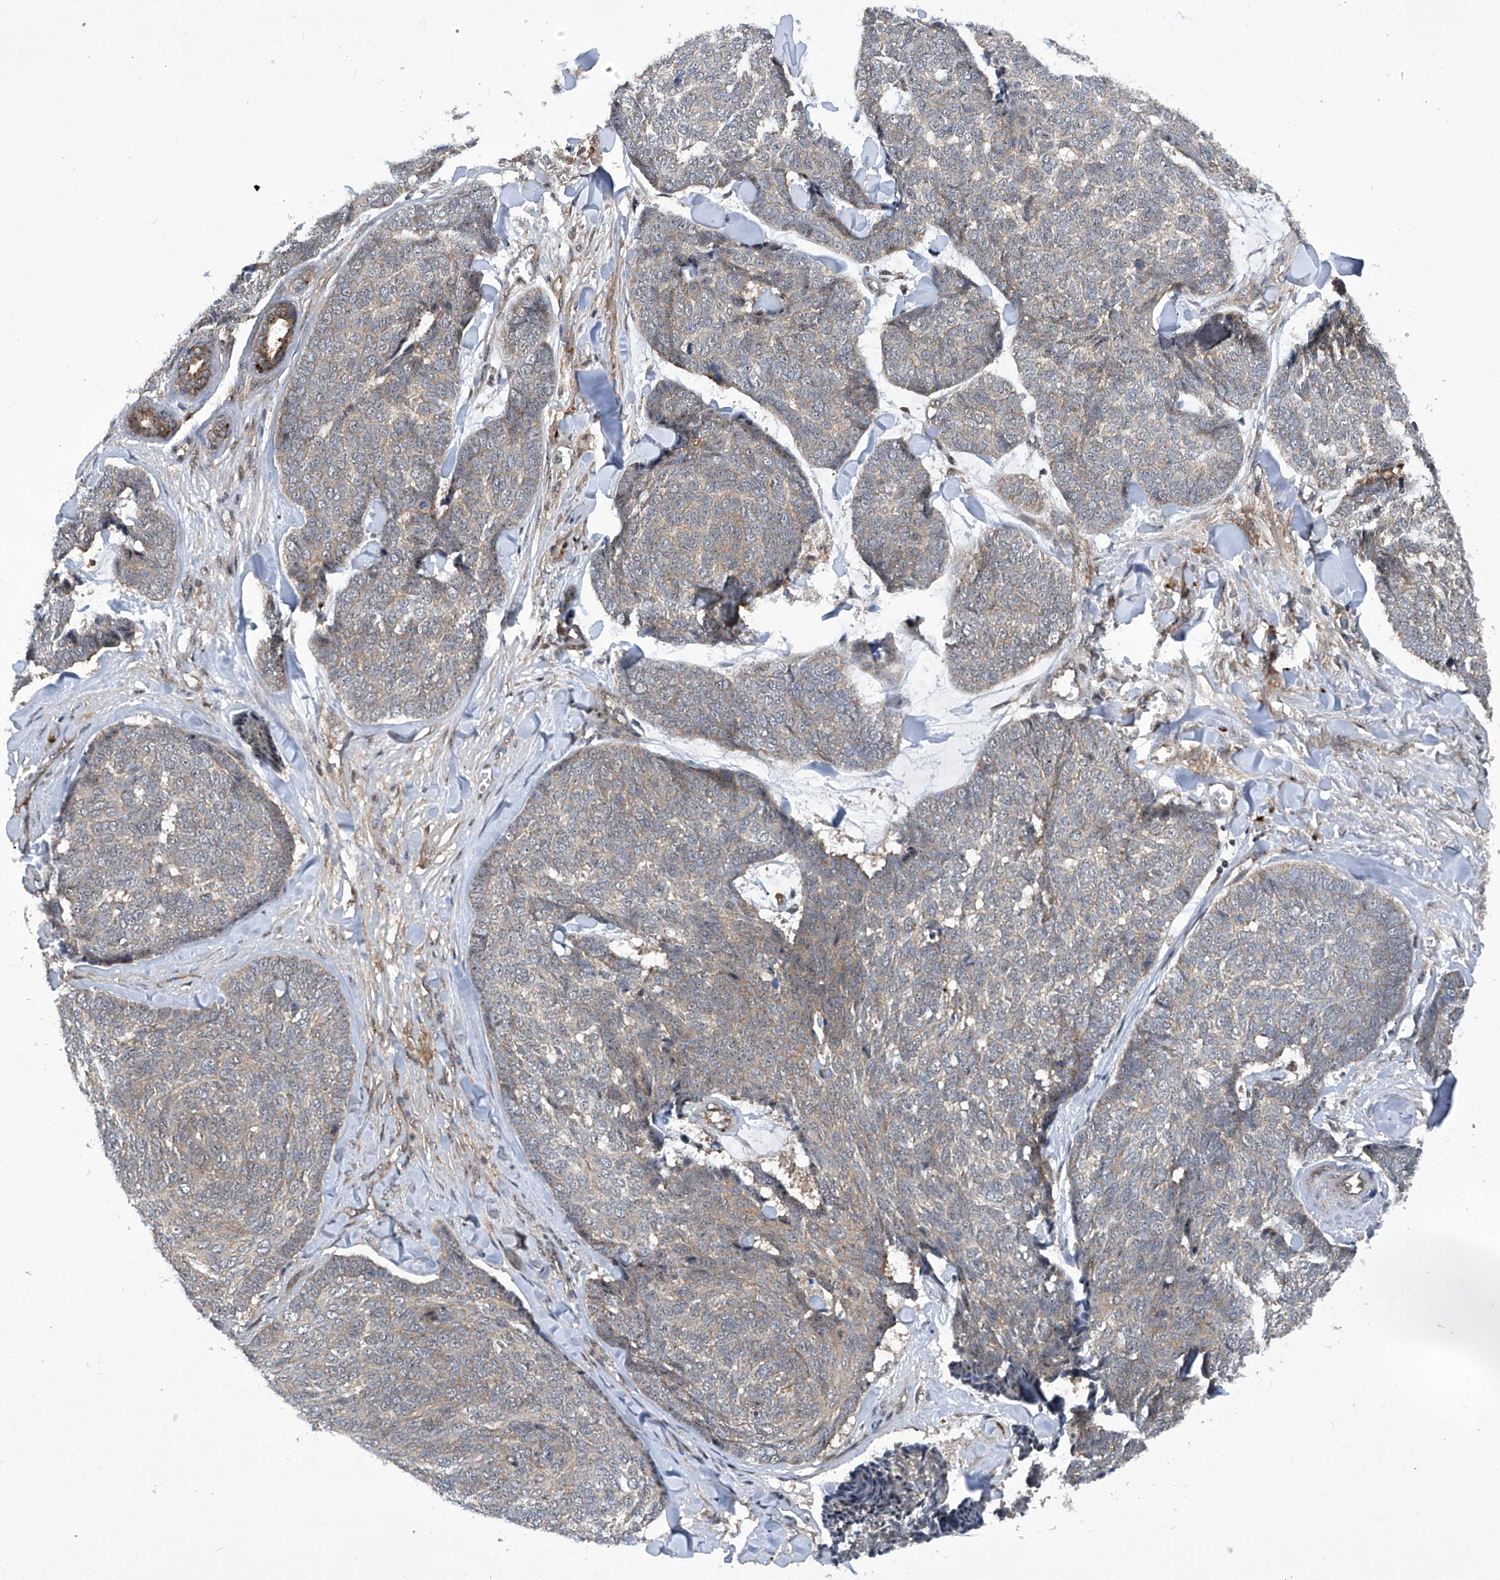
{"staining": {"intensity": "weak", "quantity": "<25%", "location": "cytoplasmic/membranous"}, "tissue": "skin cancer", "cell_type": "Tumor cells", "image_type": "cancer", "snomed": [{"axis": "morphology", "description": "Basal cell carcinoma"}, {"axis": "topography", "description": "Skin"}], "caption": "Tumor cells show no significant staining in basal cell carcinoma (skin).", "gene": "CISH", "patient": {"sex": "male", "age": 84}}